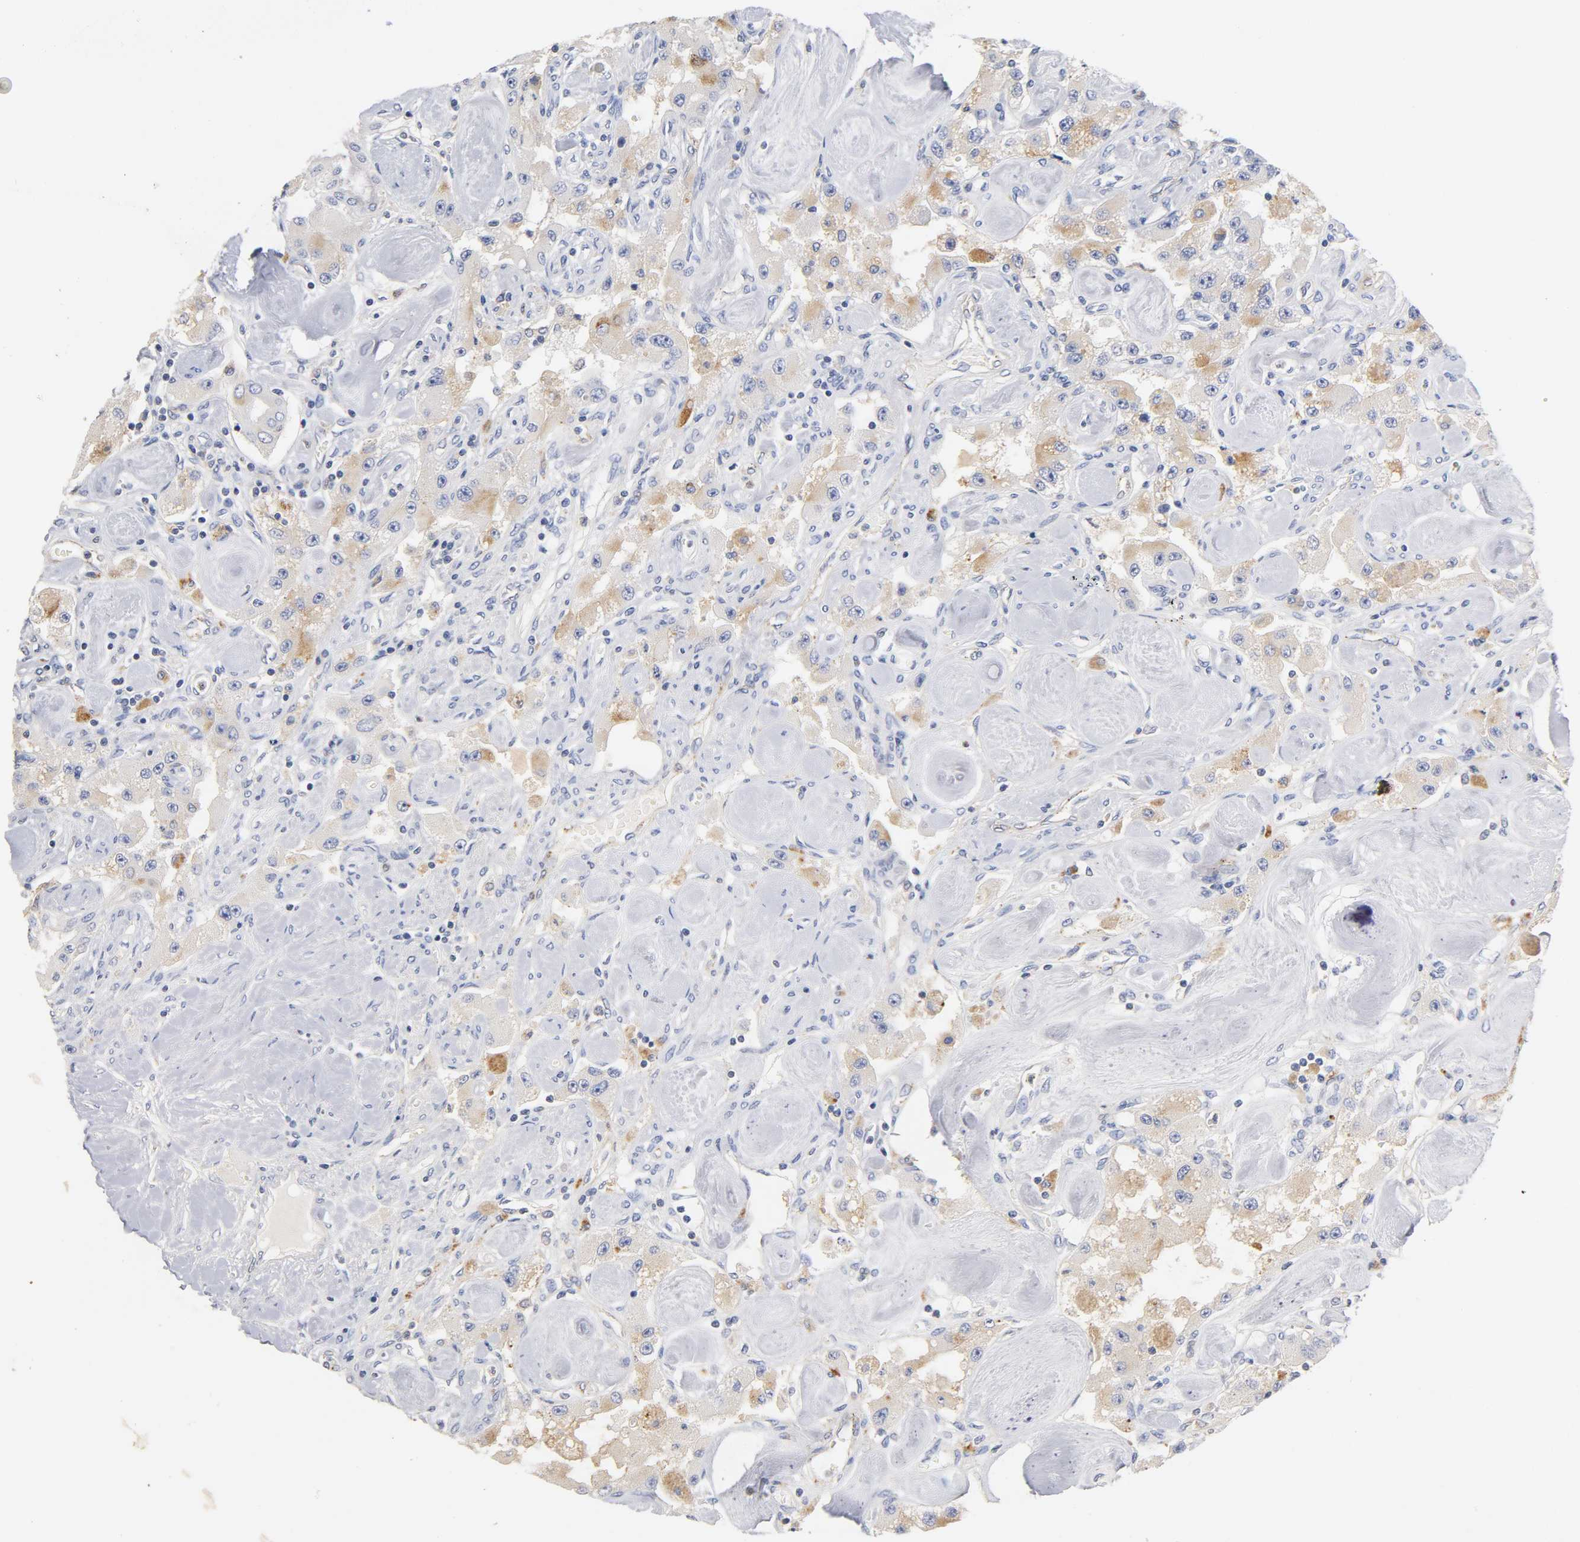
{"staining": {"intensity": "weak", "quantity": "25%-75%", "location": "cytoplasmic/membranous"}, "tissue": "carcinoid", "cell_type": "Tumor cells", "image_type": "cancer", "snomed": [{"axis": "morphology", "description": "Carcinoid, malignant, NOS"}, {"axis": "topography", "description": "Pancreas"}], "caption": "A brown stain labels weak cytoplasmic/membranous staining of a protein in carcinoid tumor cells.", "gene": "SEMA5A", "patient": {"sex": "male", "age": 41}}